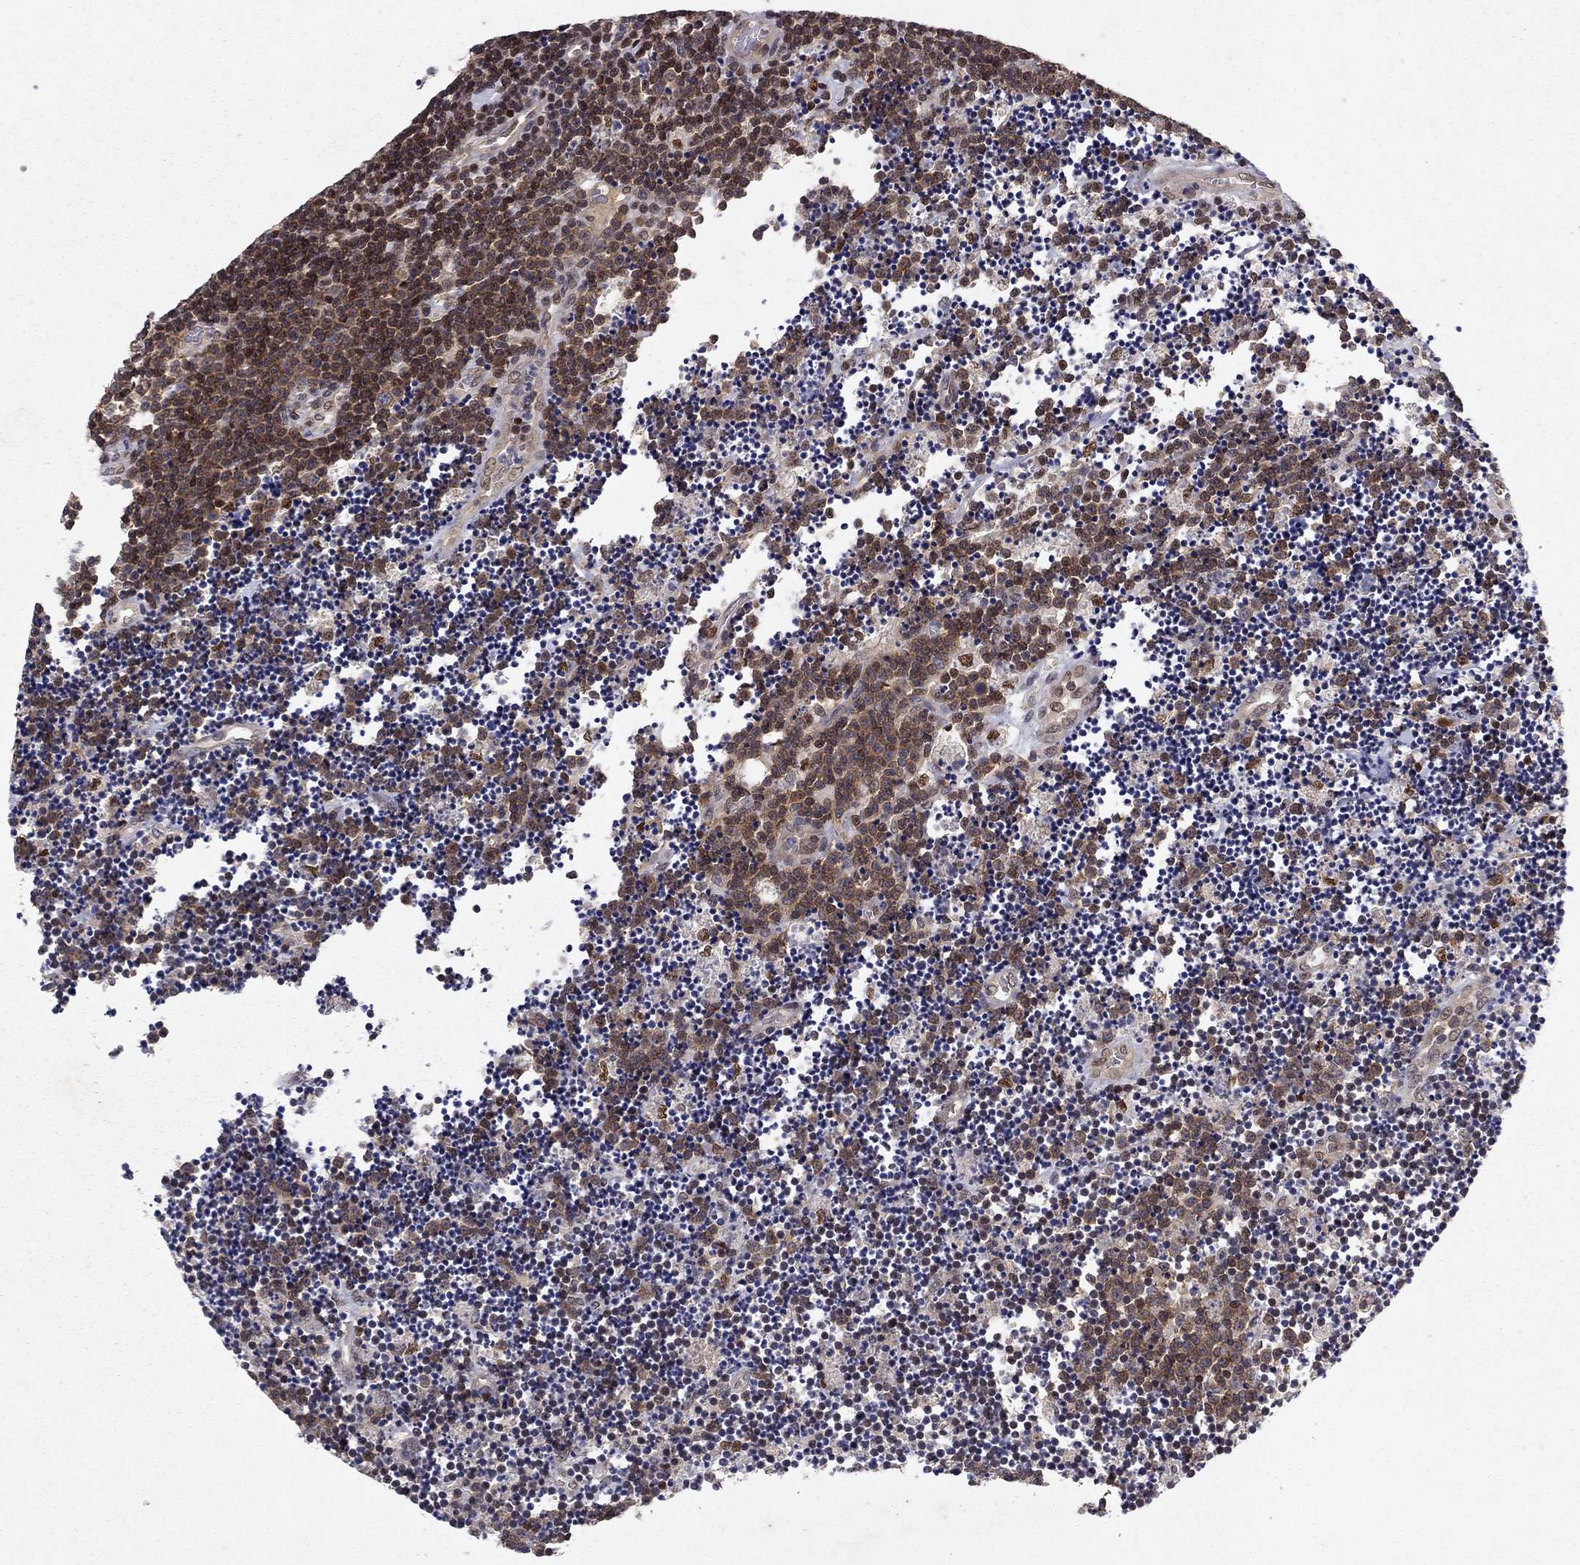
{"staining": {"intensity": "moderate", "quantity": "25%-75%", "location": "cytoplasmic/membranous"}, "tissue": "lymphoma", "cell_type": "Tumor cells", "image_type": "cancer", "snomed": [{"axis": "morphology", "description": "Malignant lymphoma, non-Hodgkin's type, Low grade"}, {"axis": "topography", "description": "Brain"}], "caption": "Immunohistochemistry (IHC) histopathology image of neoplastic tissue: human lymphoma stained using IHC demonstrates medium levels of moderate protein expression localized specifically in the cytoplasmic/membranous of tumor cells, appearing as a cytoplasmic/membranous brown color.", "gene": "CRTC1", "patient": {"sex": "female", "age": 66}}